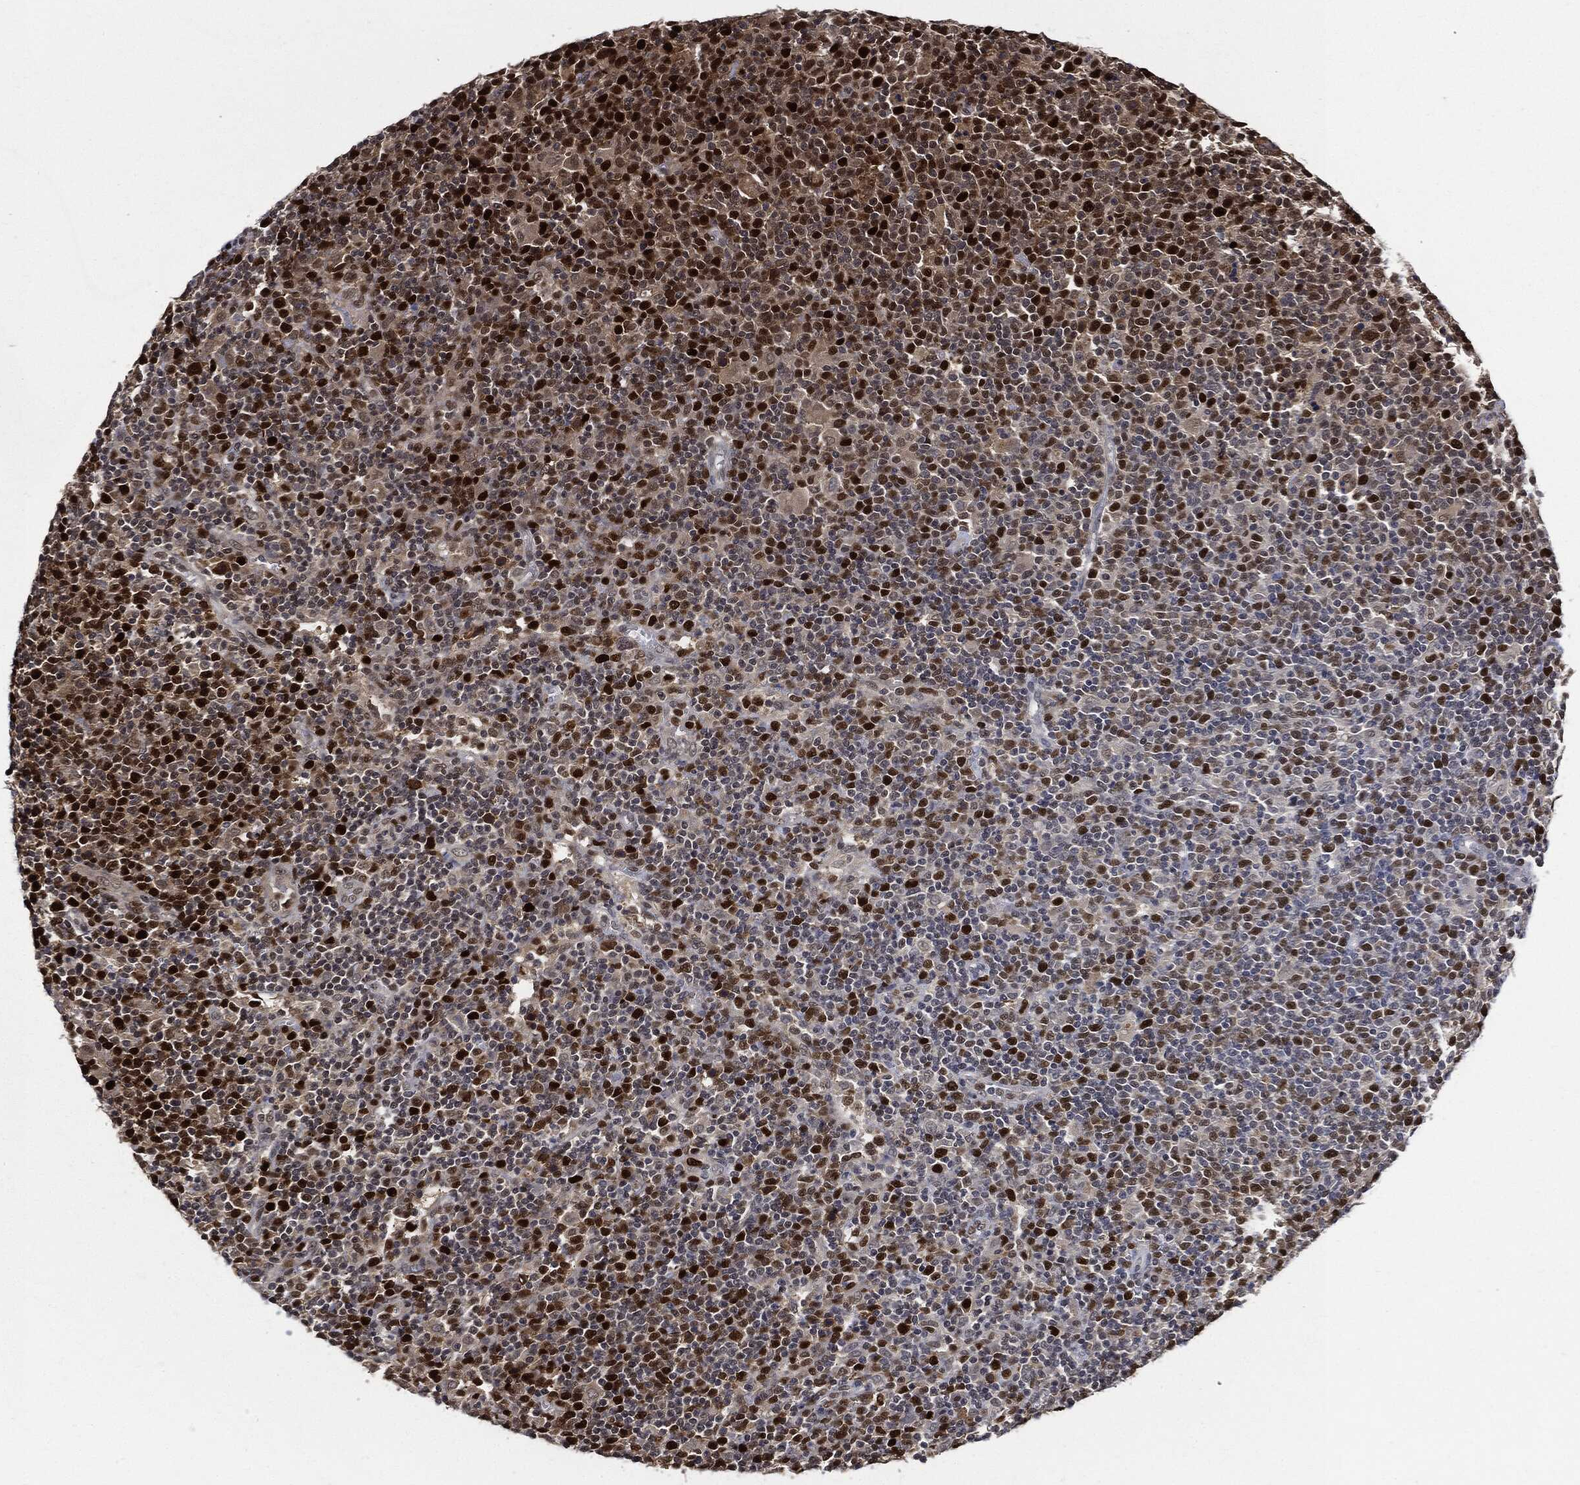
{"staining": {"intensity": "strong", "quantity": "25%-75%", "location": "nuclear"}, "tissue": "lymphoma", "cell_type": "Tumor cells", "image_type": "cancer", "snomed": [{"axis": "morphology", "description": "Malignant lymphoma, non-Hodgkin's type, High grade"}, {"axis": "topography", "description": "Lymph node"}], "caption": "A histopathology image of high-grade malignant lymphoma, non-Hodgkin's type stained for a protein shows strong nuclear brown staining in tumor cells.", "gene": "PCNA", "patient": {"sex": "male", "age": 61}}